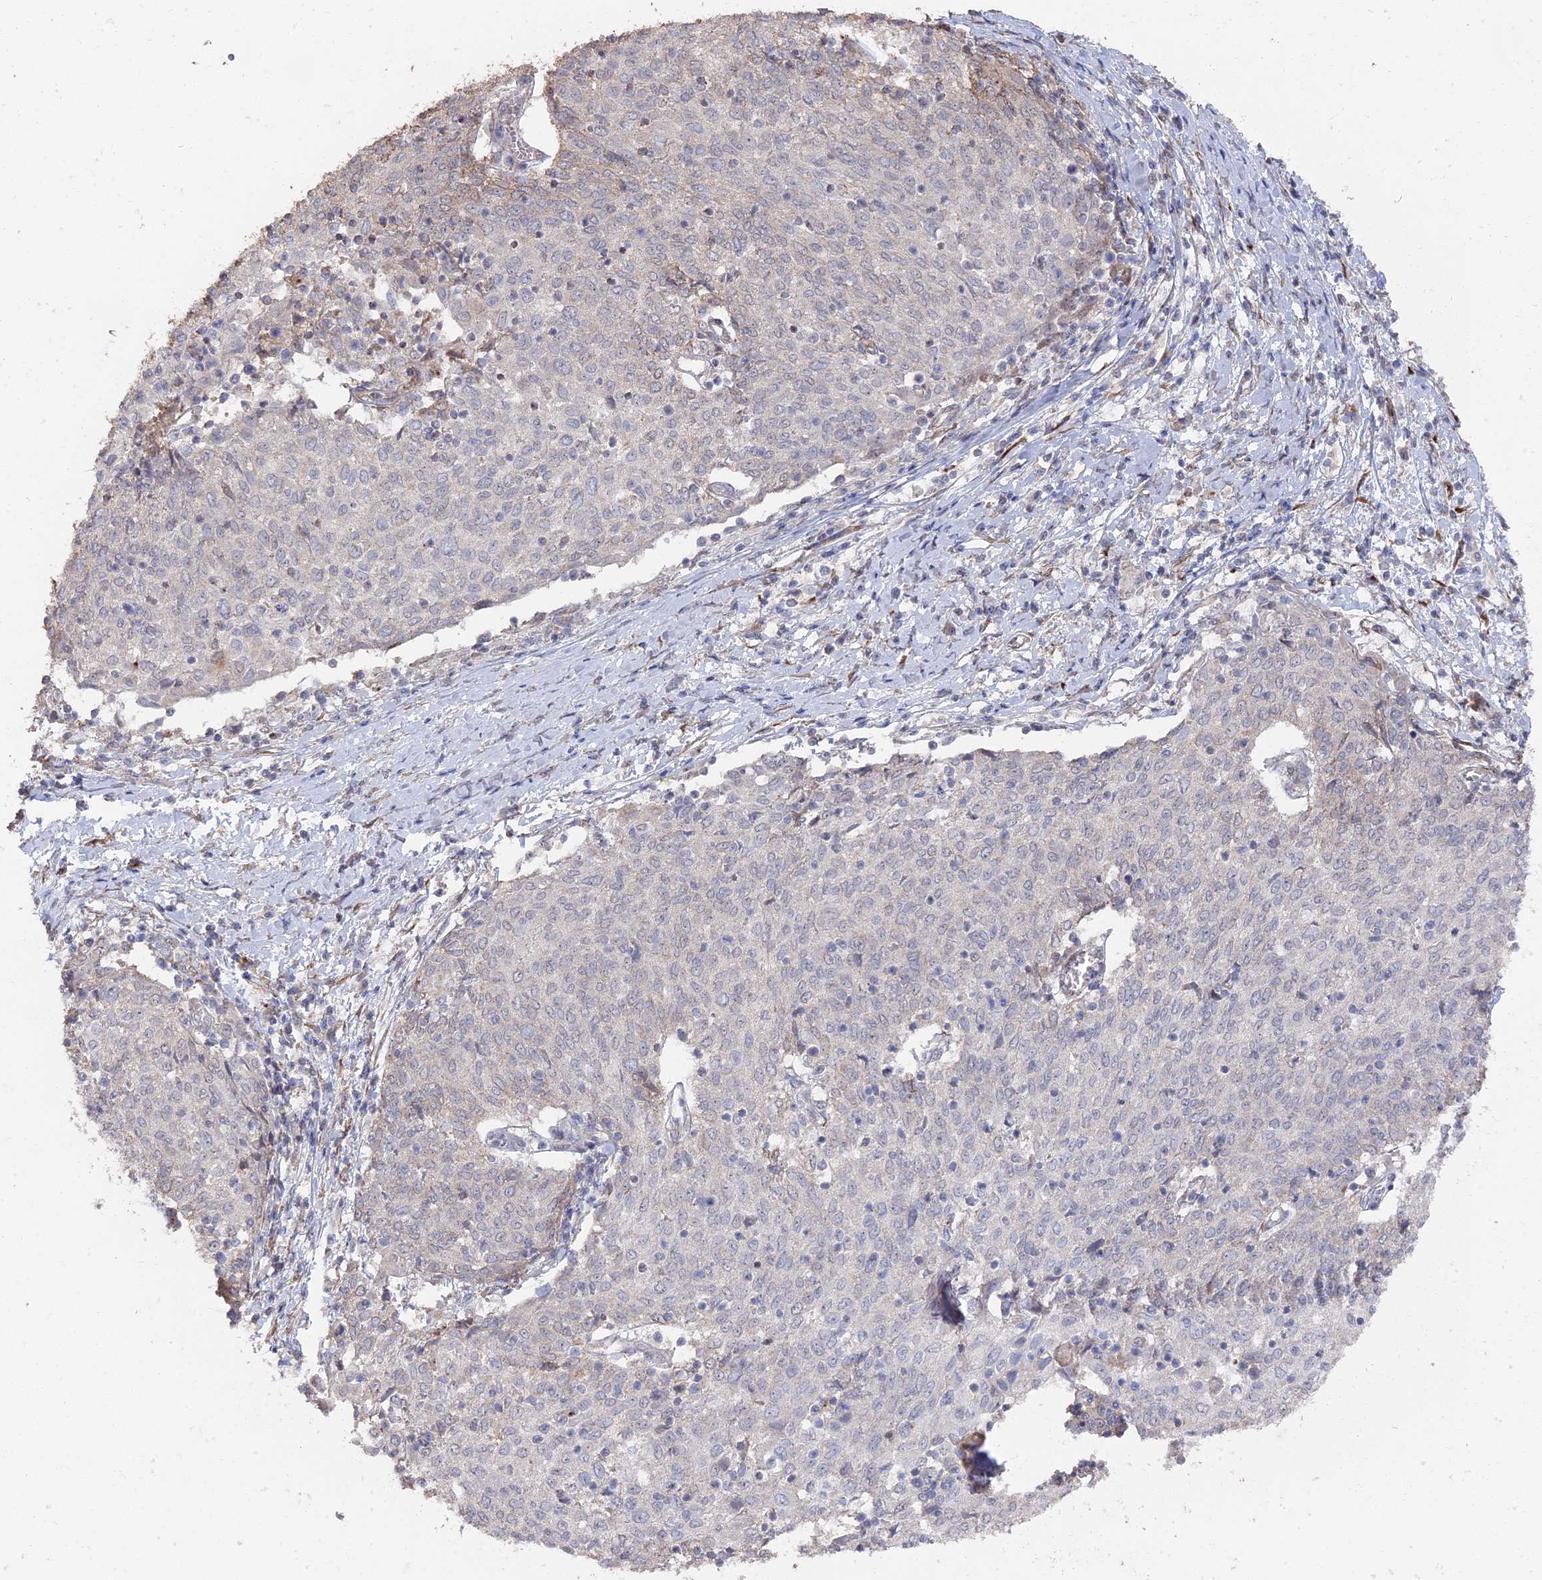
{"staining": {"intensity": "negative", "quantity": "none", "location": "none"}, "tissue": "cervical cancer", "cell_type": "Tumor cells", "image_type": "cancer", "snomed": [{"axis": "morphology", "description": "Squamous cell carcinoma, NOS"}, {"axis": "topography", "description": "Cervix"}], "caption": "High power microscopy micrograph of an IHC image of cervical cancer (squamous cell carcinoma), revealing no significant expression in tumor cells.", "gene": "SEMG2", "patient": {"sex": "female", "age": 52}}